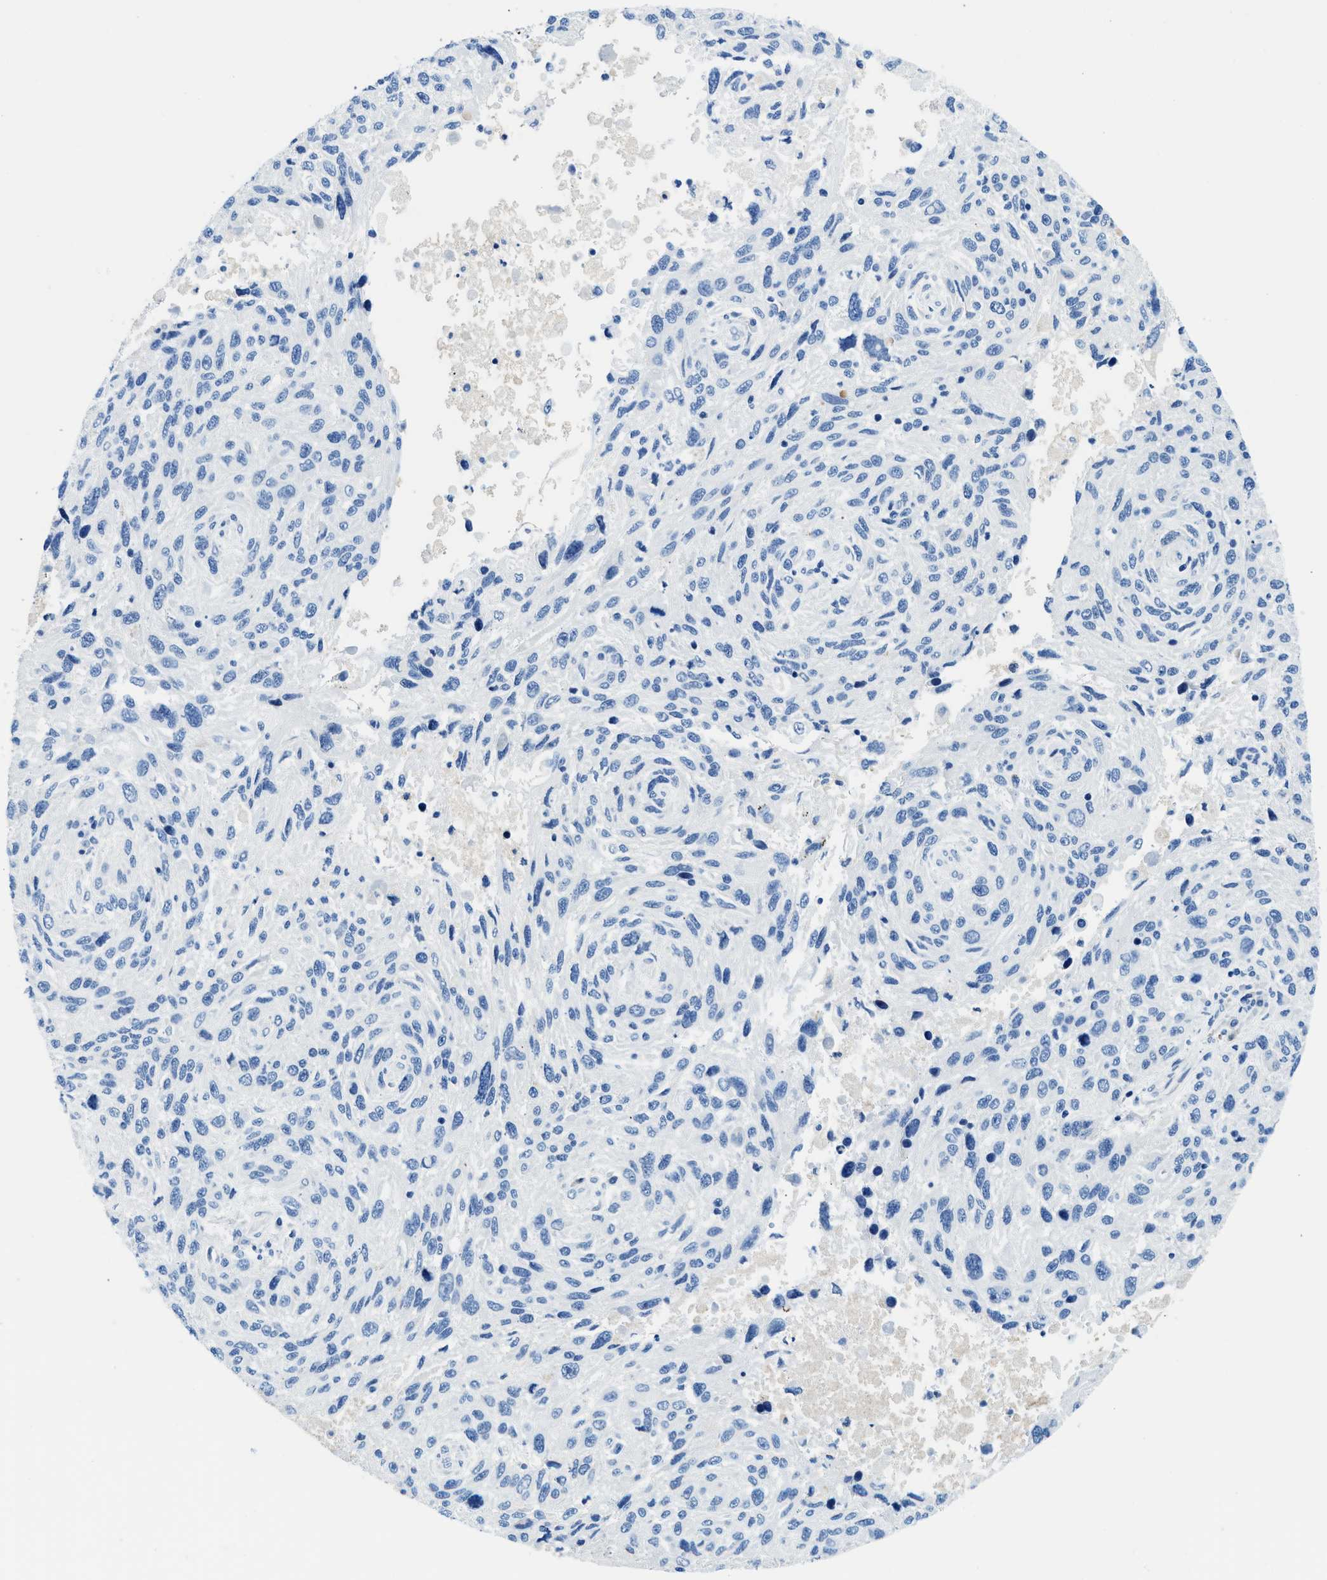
{"staining": {"intensity": "negative", "quantity": "none", "location": "none"}, "tissue": "melanoma", "cell_type": "Tumor cells", "image_type": "cancer", "snomed": [{"axis": "morphology", "description": "Malignant melanoma, NOS"}, {"axis": "topography", "description": "Skin"}], "caption": "Tumor cells are negative for protein expression in human malignant melanoma.", "gene": "MBL2", "patient": {"sex": "male", "age": 53}}